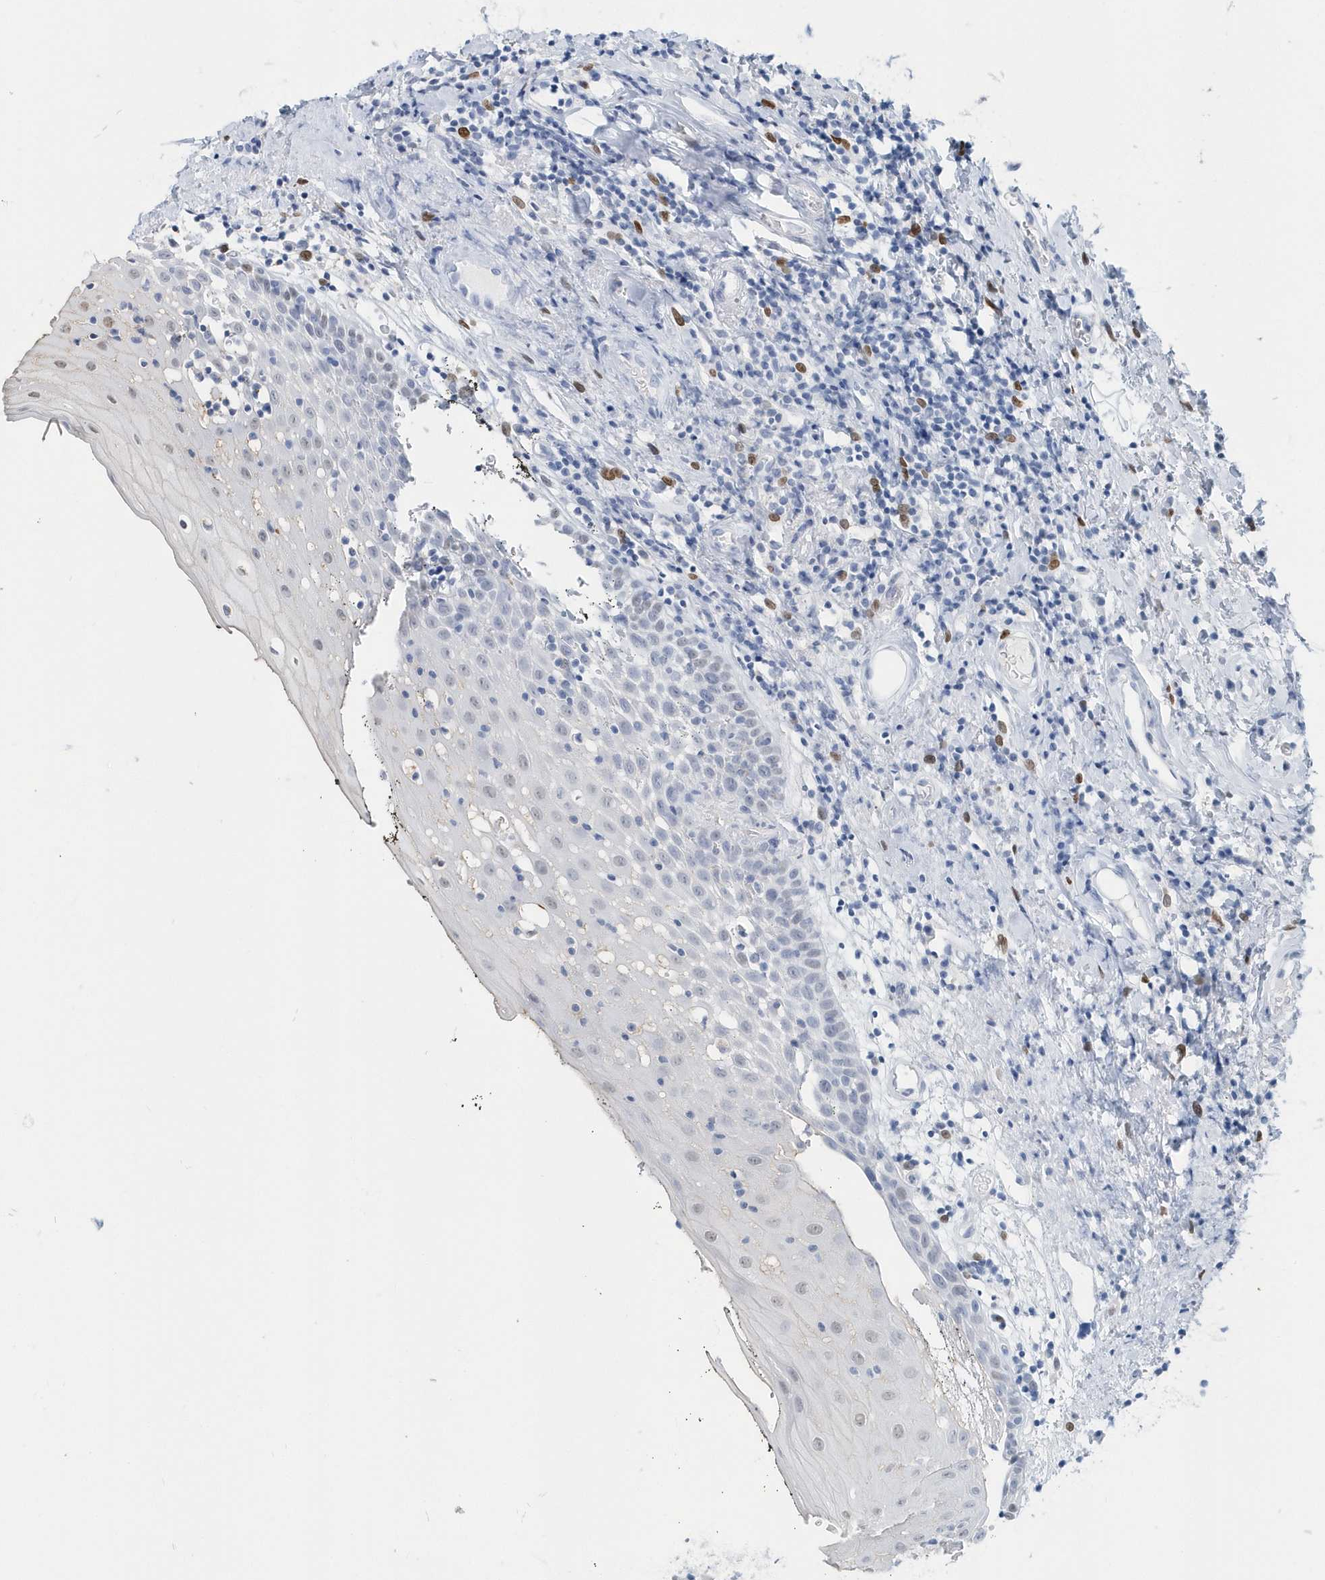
{"staining": {"intensity": "weak", "quantity": "<25%", "location": "nuclear"}, "tissue": "oral mucosa", "cell_type": "Squamous epithelial cells", "image_type": "normal", "snomed": [{"axis": "morphology", "description": "Normal tissue, NOS"}, {"axis": "topography", "description": "Oral tissue"}], "caption": "Immunohistochemistry (IHC) photomicrograph of unremarkable human oral mucosa stained for a protein (brown), which exhibits no staining in squamous epithelial cells. (Stains: DAB (3,3'-diaminobenzidine) immunohistochemistry (IHC) with hematoxylin counter stain, Microscopy: brightfield microscopy at high magnification).", "gene": "MACROH2A2", "patient": {"sex": "male", "age": 74}}